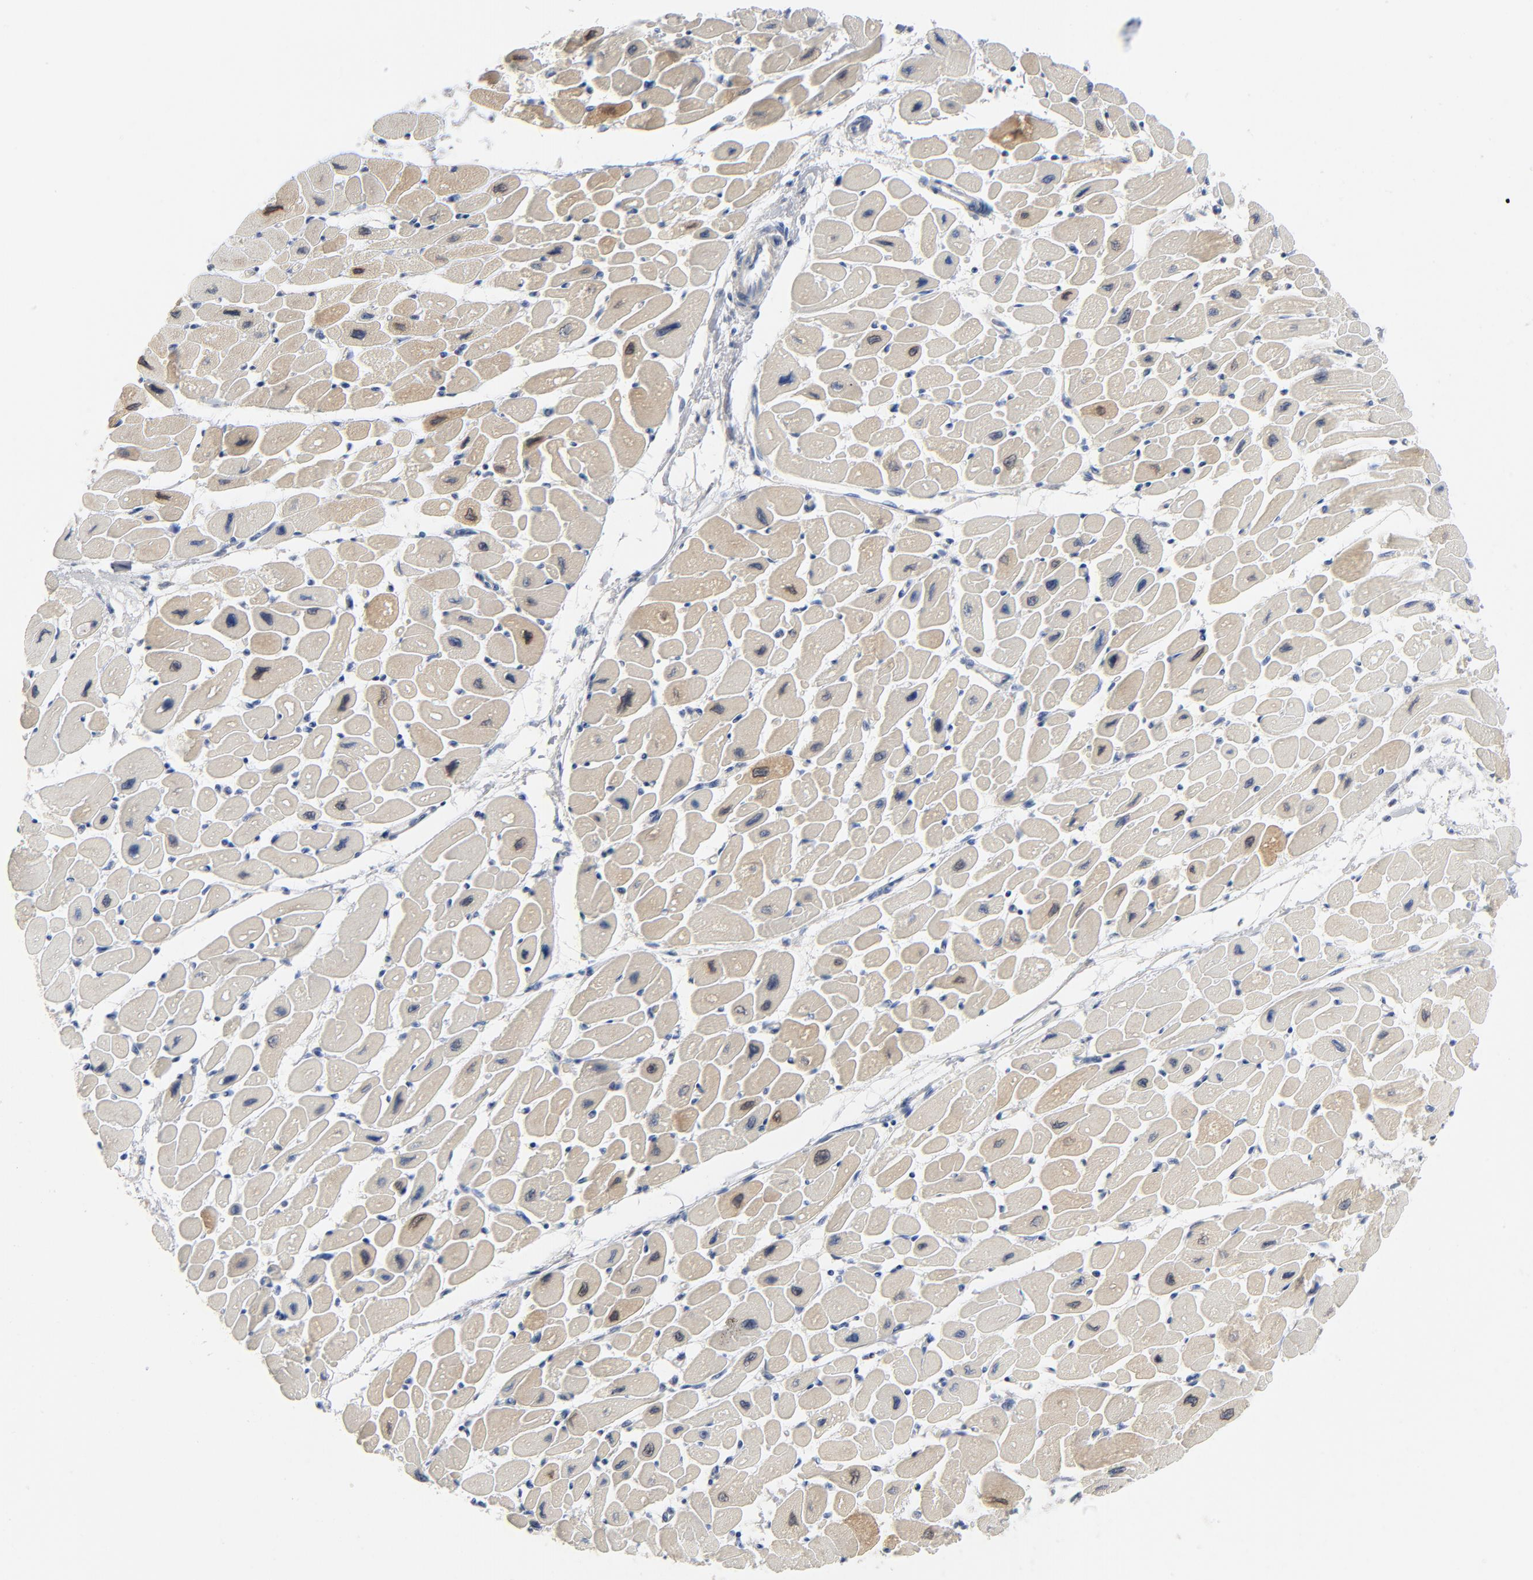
{"staining": {"intensity": "negative", "quantity": "none", "location": "none"}, "tissue": "heart muscle", "cell_type": "Cardiomyocytes", "image_type": "normal", "snomed": [{"axis": "morphology", "description": "Normal tissue, NOS"}, {"axis": "topography", "description": "Heart"}], "caption": "DAB (3,3'-diaminobenzidine) immunohistochemical staining of benign human heart muscle reveals no significant staining in cardiomyocytes. The staining is performed using DAB (3,3'-diaminobenzidine) brown chromogen with nuclei counter-stained in using hematoxylin.", "gene": "EPCAM", "patient": {"sex": "female", "age": 54}}